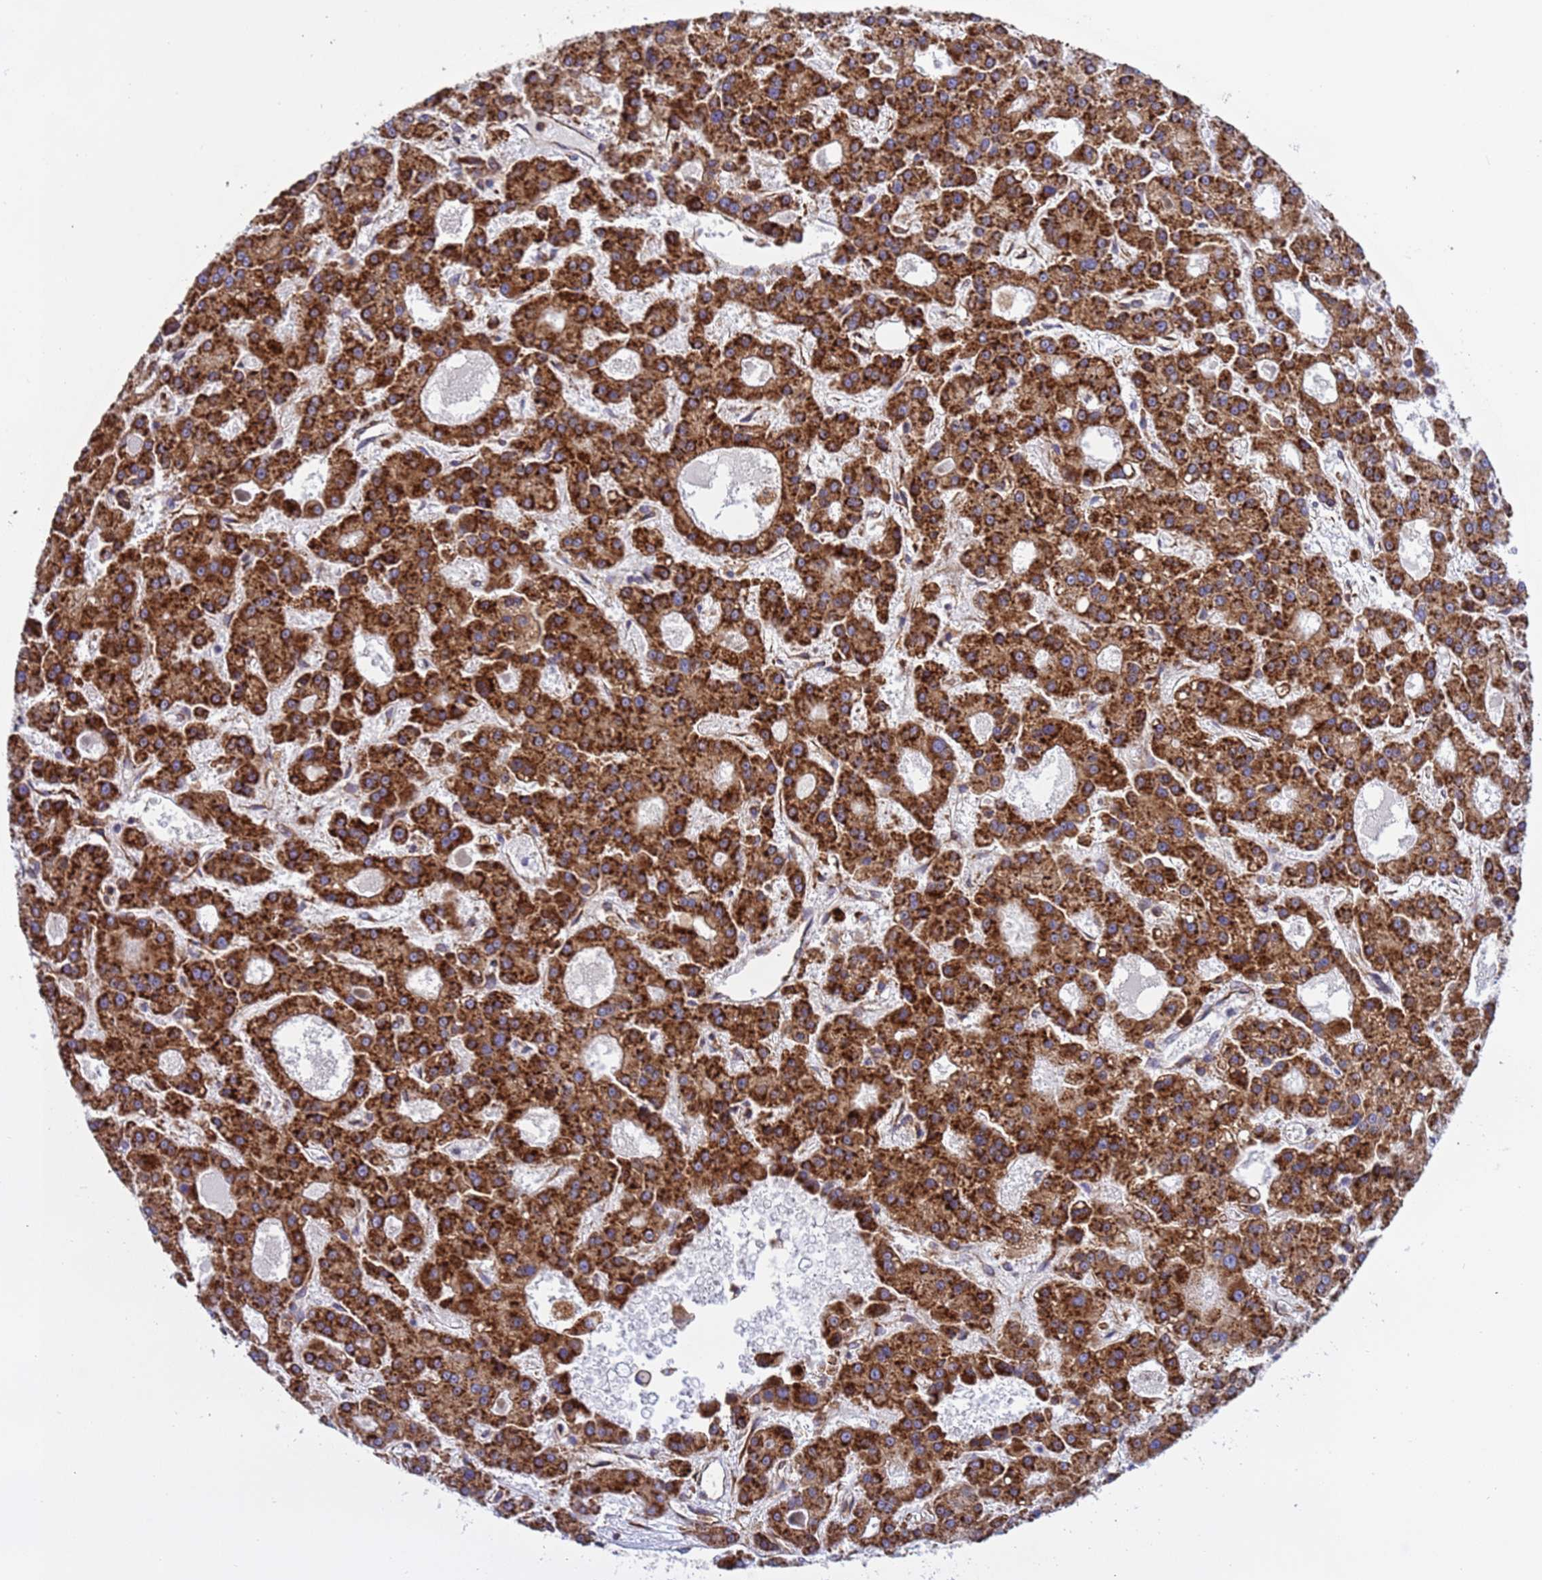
{"staining": {"intensity": "strong", "quantity": ">75%", "location": "cytoplasmic/membranous"}, "tissue": "liver cancer", "cell_type": "Tumor cells", "image_type": "cancer", "snomed": [{"axis": "morphology", "description": "Carcinoma, Hepatocellular, NOS"}, {"axis": "topography", "description": "Liver"}], "caption": "An image of liver hepatocellular carcinoma stained for a protein exhibits strong cytoplasmic/membranous brown staining in tumor cells. (DAB (3,3'-diaminobenzidine) IHC with brightfield microscopy, high magnification).", "gene": "RPL36", "patient": {"sex": "male", "age": 70}}